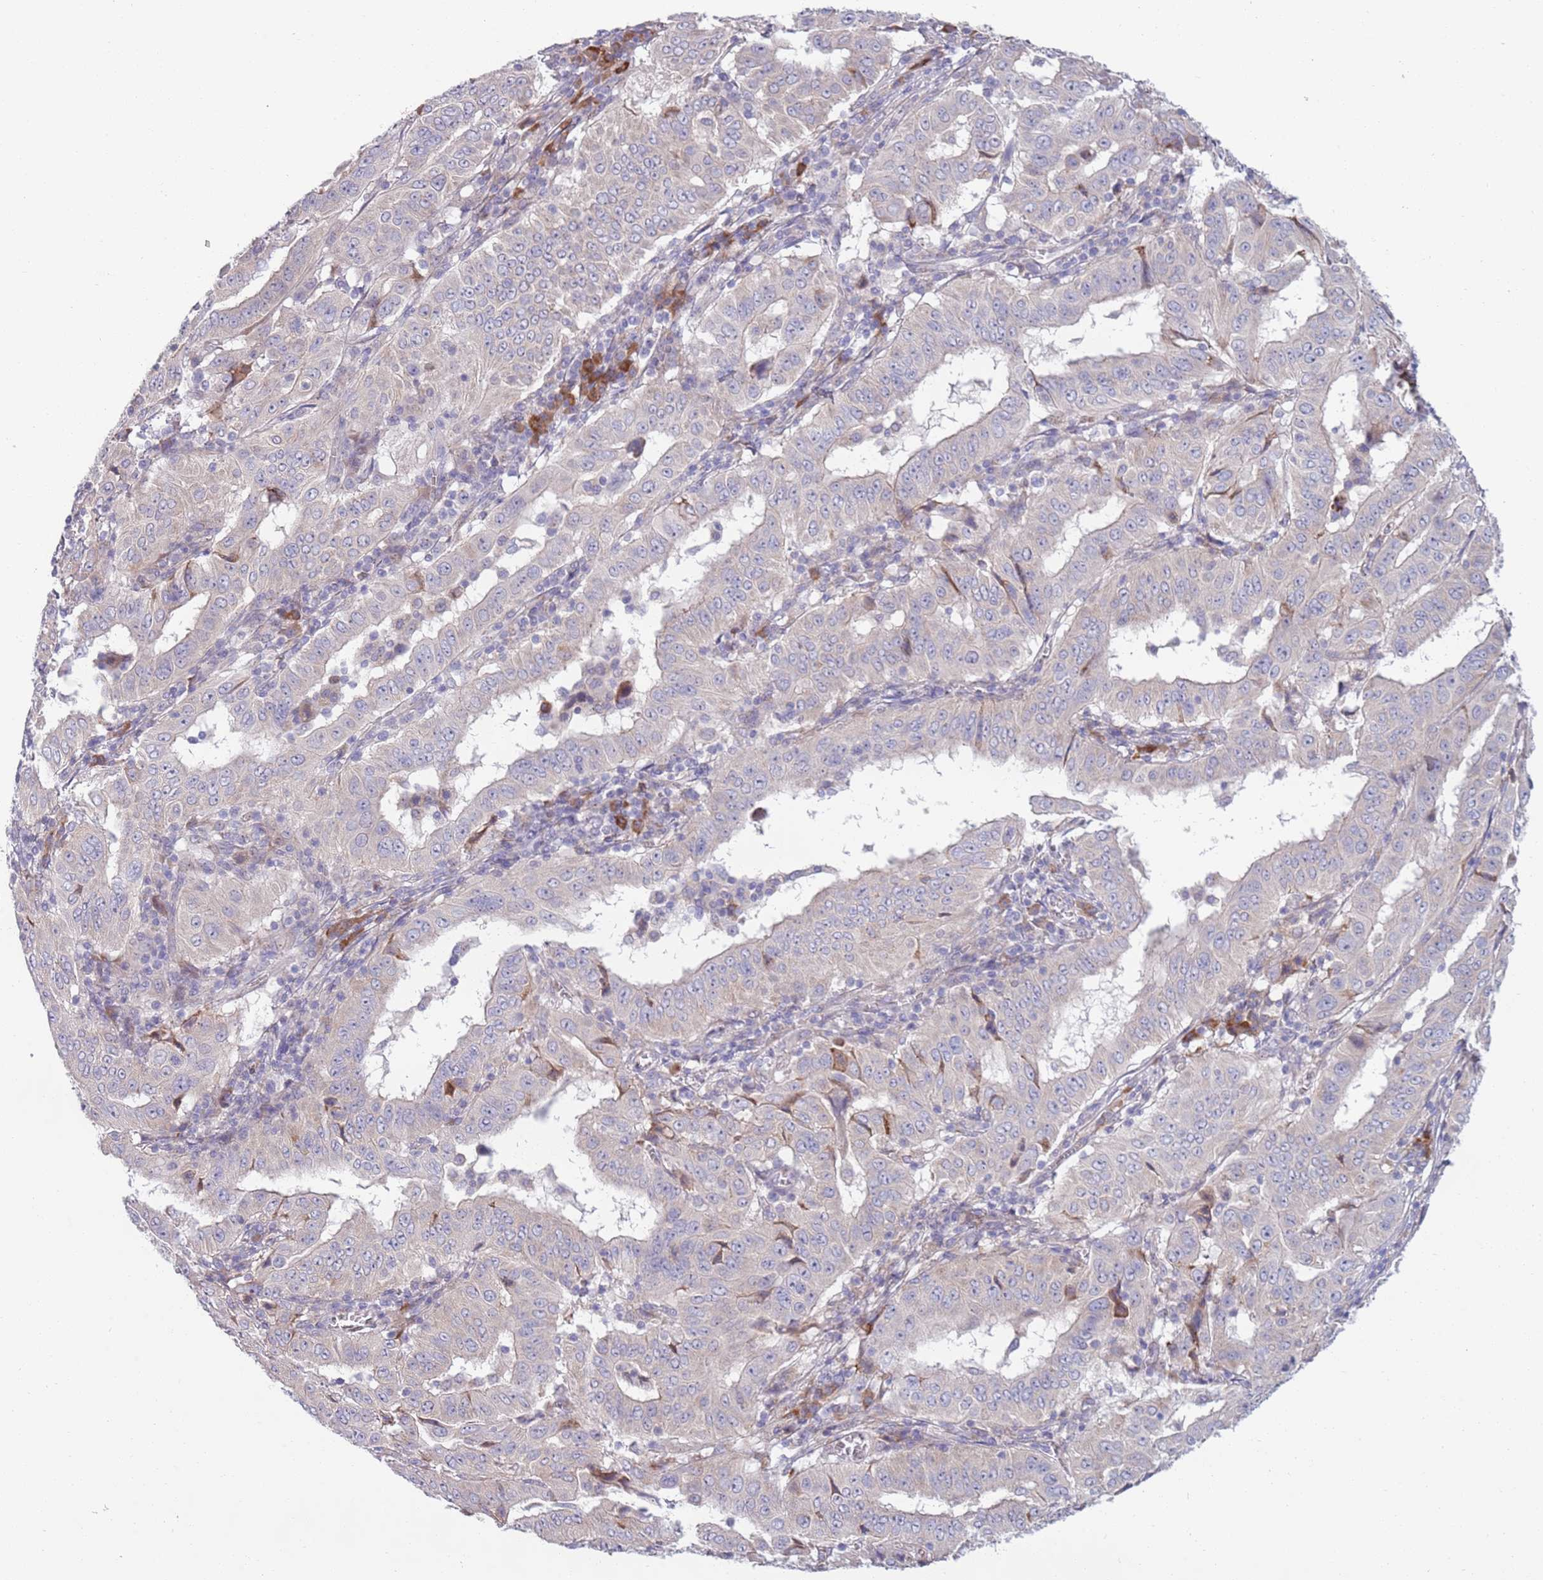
{"staining": {"intensity": "negative", "quantity": "none", "location": "none"}, "tissue": "pancreatic cancer", "cell_type": "Tumor cells", "image_type": "cancer", "snomed": [{"axis": "morphology", "description": "Adenocarcinoma, NOS"}, {"axis": "topography", "description": "Pancreas"}], "caption": "This is an immunohistochemistry (IHC) photomicrograph of human adenocarcinoma (pancreatic). There is no positivity in tumor cells.", "gene": "LTB", "patient": {"sex": "male", "age": 63}}